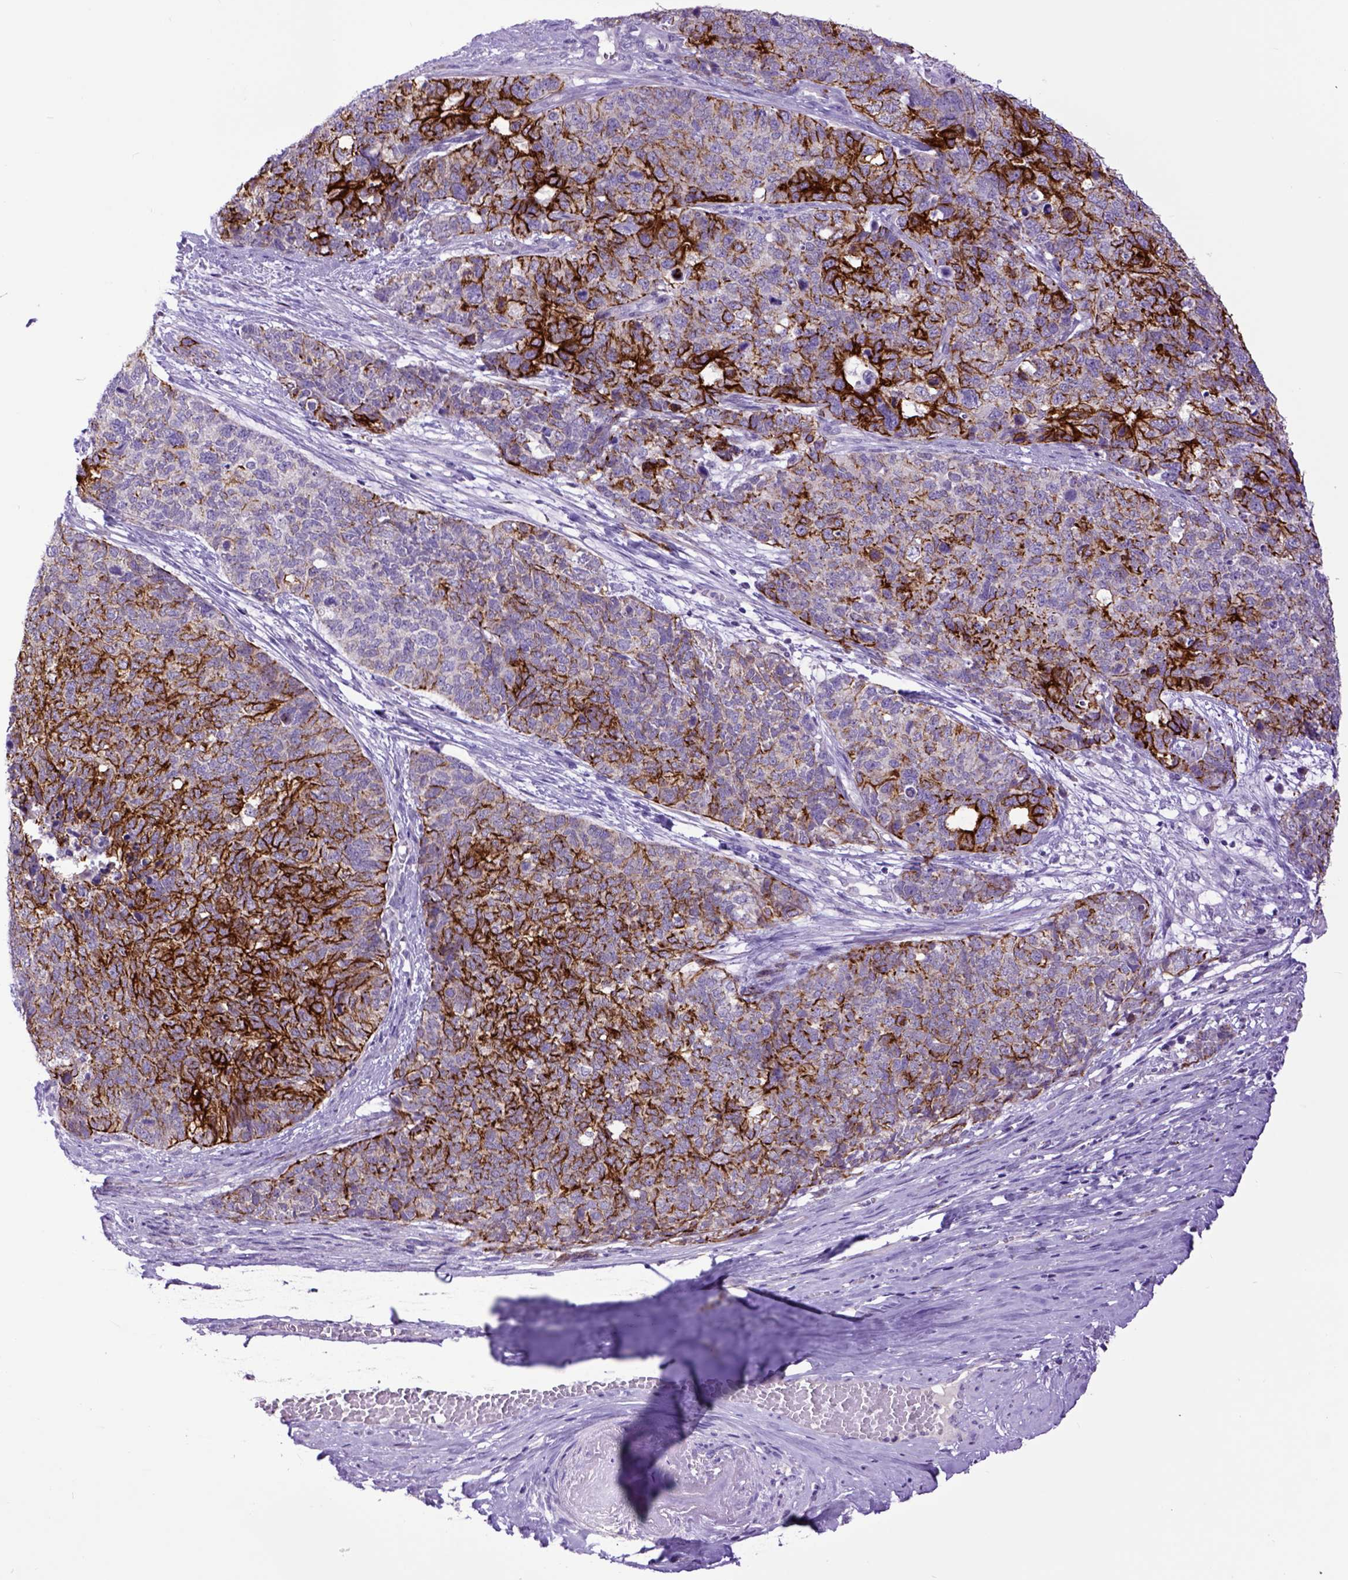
{"staining": {"intensity": "strong", "quantity": "25%-75%", "location": "cytoplasmic/membranous"}, "tissue": "cervical cancer", "cell_type": "Tumor cells", "image_type": "cancer", "snomed": [{"axis": "morphology", "description": "Squamous cell carcinoma, NOS"}, {"axis": "topography", "description": "Cervix"}], "caption": "Strong cytoplasmic/membranous protein staining is identified in approximately 25%-75% of tumor cells in cervical cancer.", "gene": "RAB25", "patient": {"sex": "female", "age": 63}}